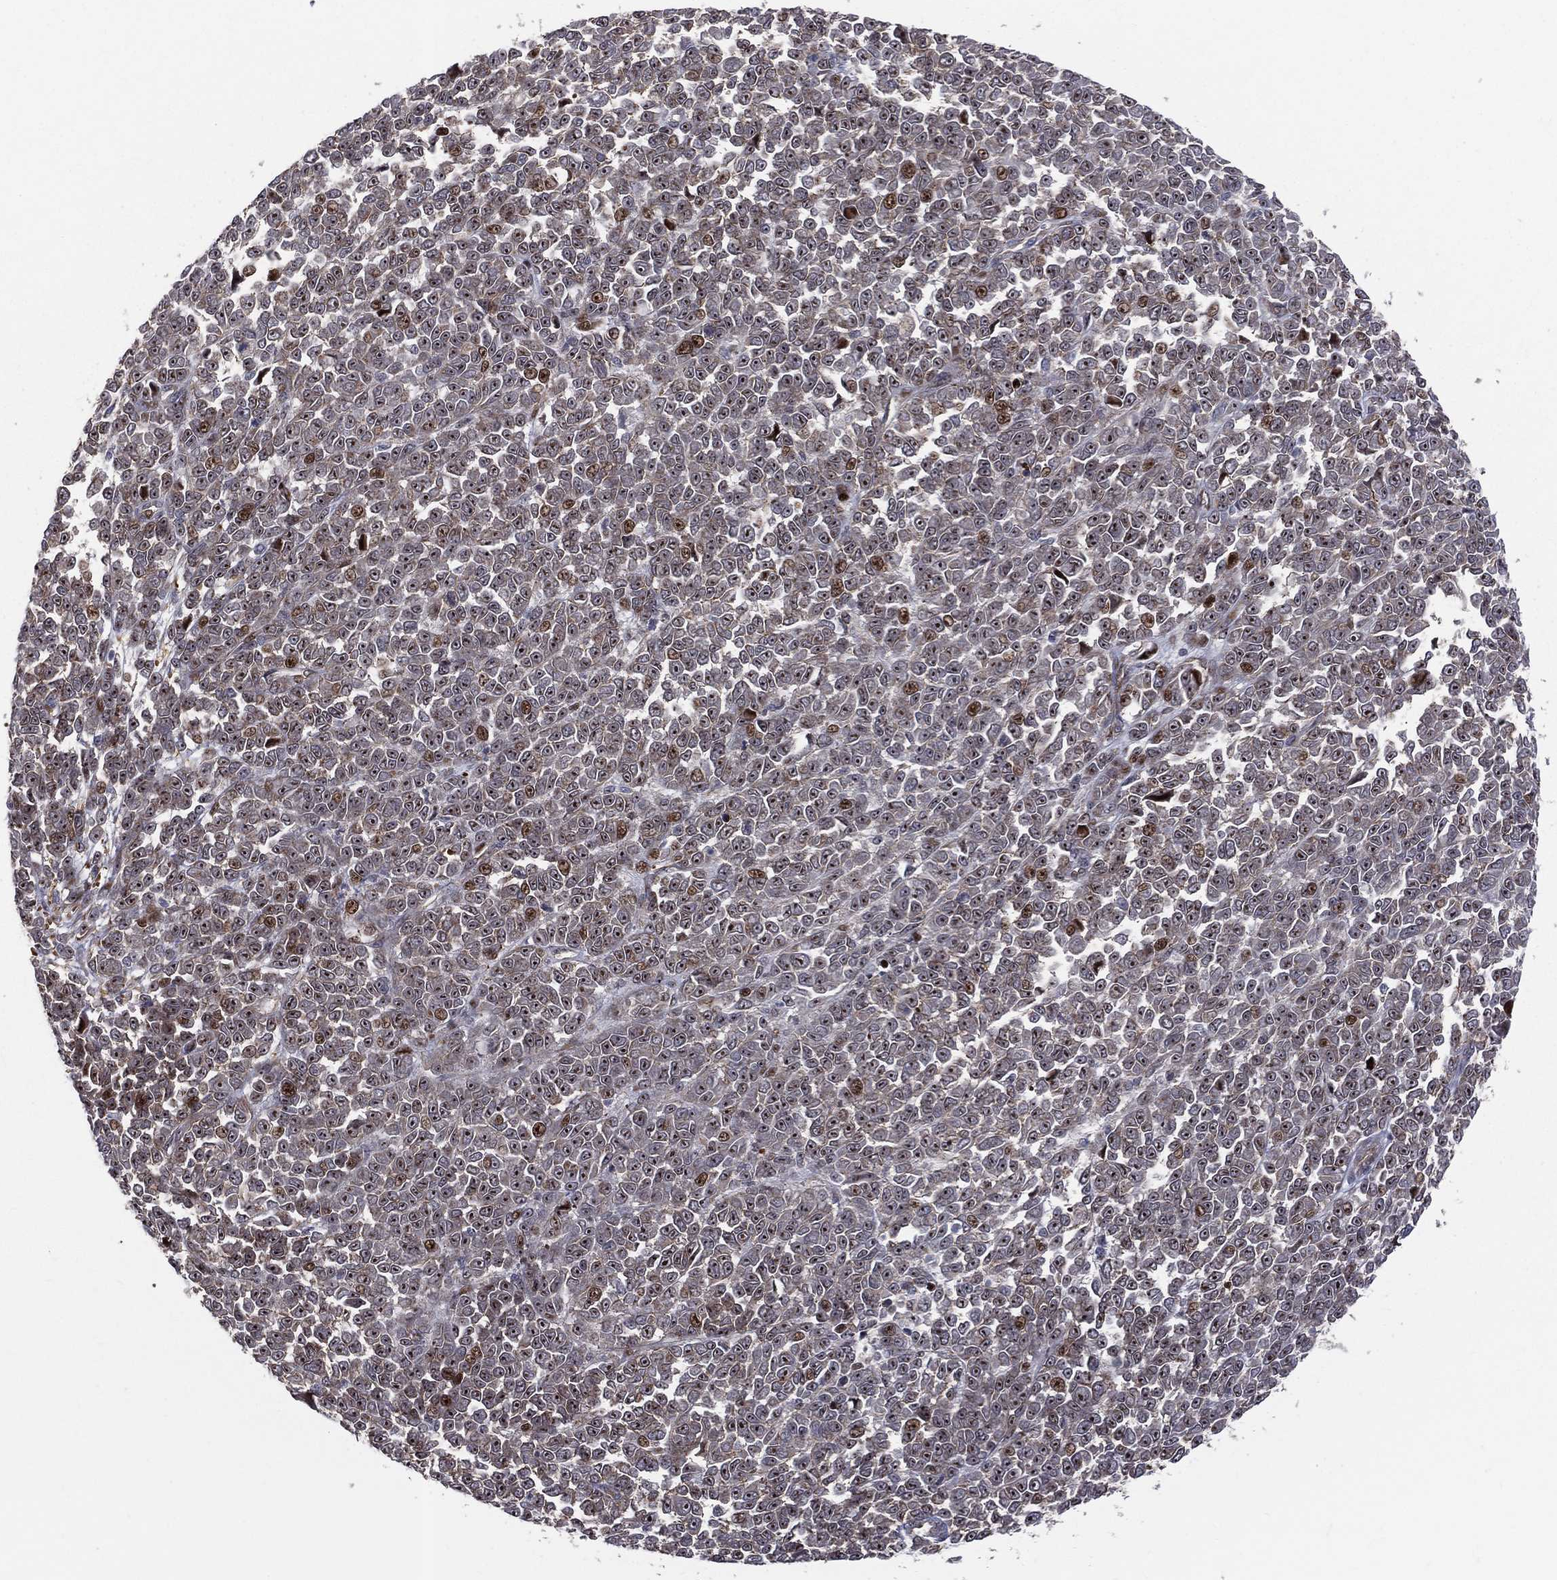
{"staining": {"intensity": "strong", "quantity": "25%-75%", "location": "nuclear"}, "tissue": "melanoma", "cell_type": "Tumor cells", "image_type": "cancer", "snomed": [{"axis": "morphology", "description": "Malignant melanoma, NOS"}, {"axis": "topography", "description": "Skin"}], "caption": "Immunohistochemistry micrograph of neoplastic tissue: human melanoma stained using IHC demonstrates high levels of strong protein expression localized specifically in the nuclear of tumor cells, appearing as a nuclear brown color.", "gene": "VHL", "patient": {"sex": "female", "age": 95}}